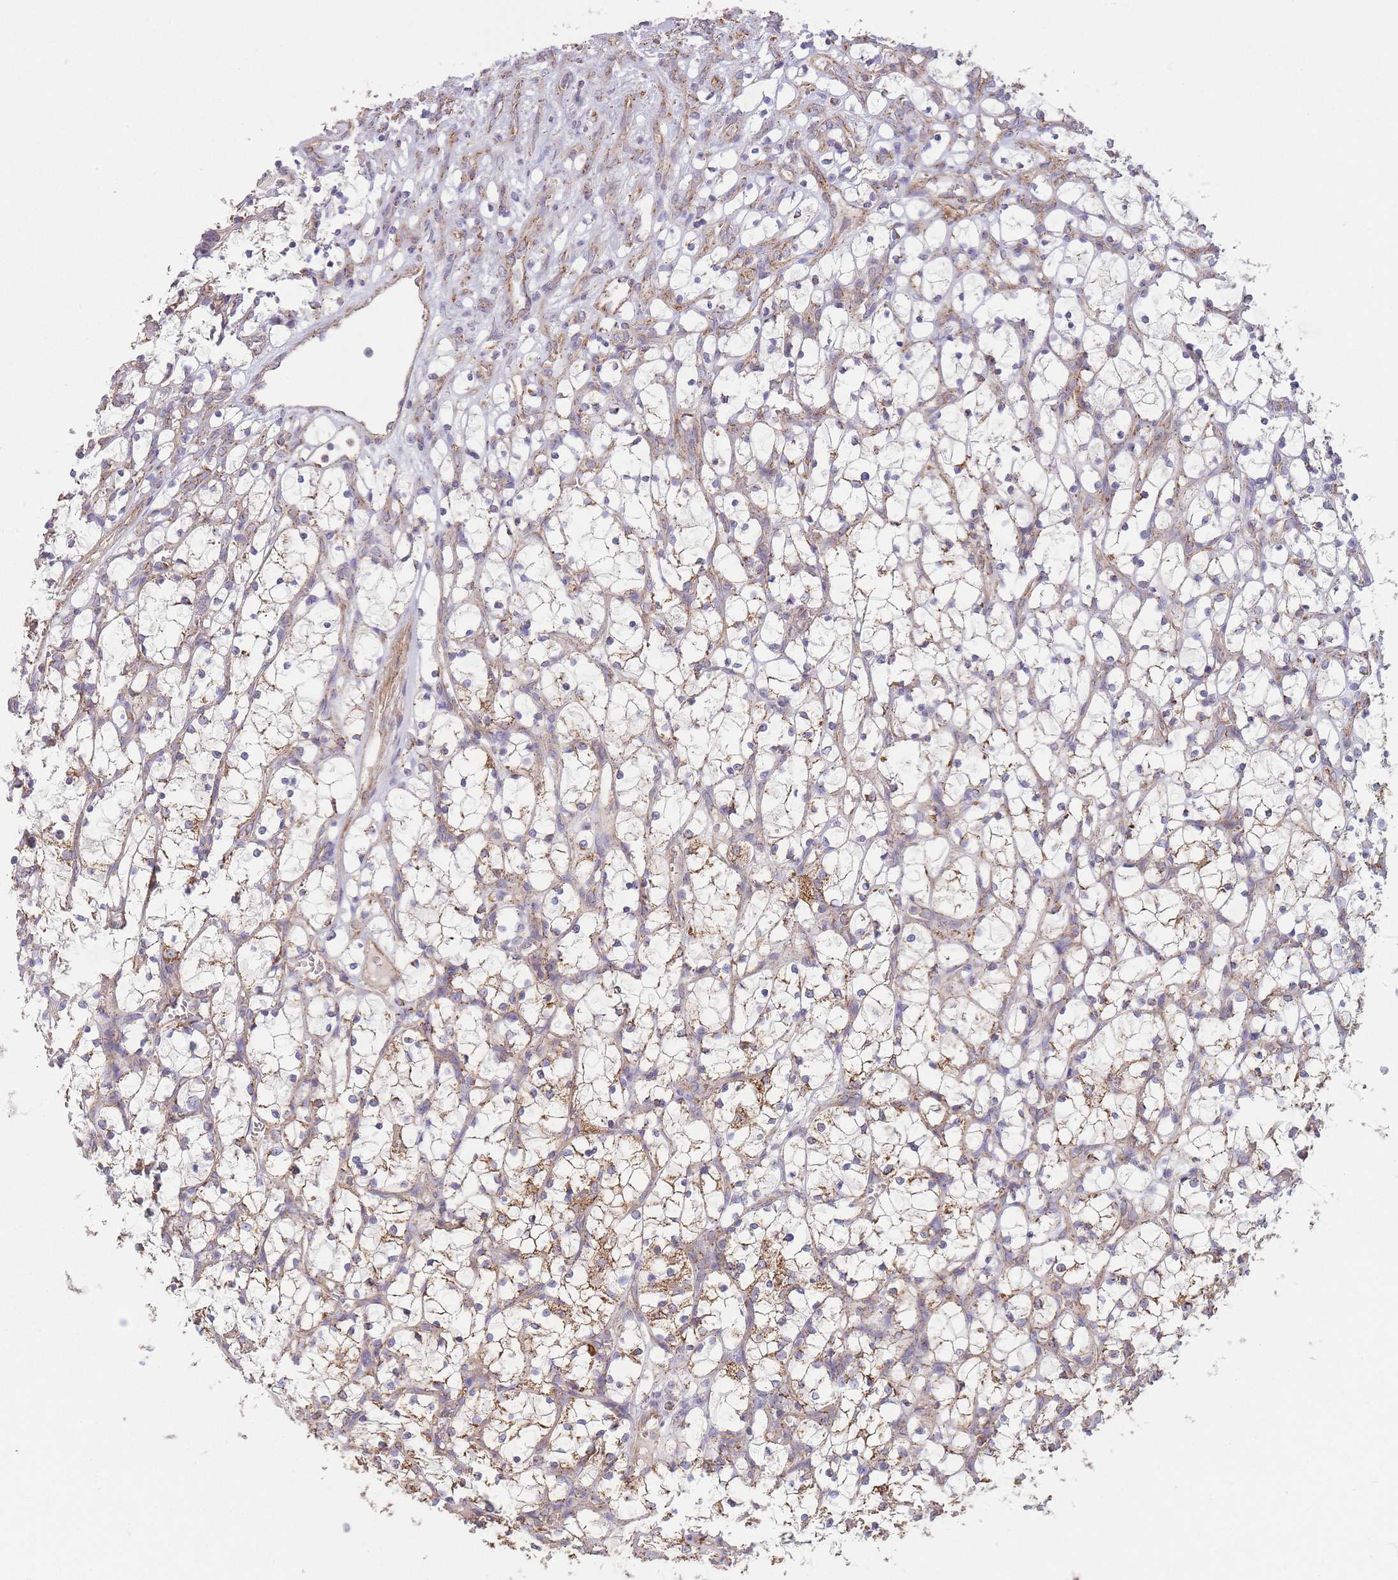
{"staining": {"intensity": "moderate", "quantity": "25%-75%", "location": "cytoplasmic/membranous"}, "tissue": "renal cancer", "cell_type": "Tumor cells", "image_type": "cancer", "snomed": [{"axis": "morphology", "description": "Adenocarcinoma, NOS"}, {"axis": "topography", "description": "Kidney"}], "caption": "Protein expression analysis of human renal cancer reveals moderate cytoplasmic/membranous positivity in about 25%-75% of tumor cells.", "gene": "KIF16B", "patient": {"sex": "female", "age": 69}}